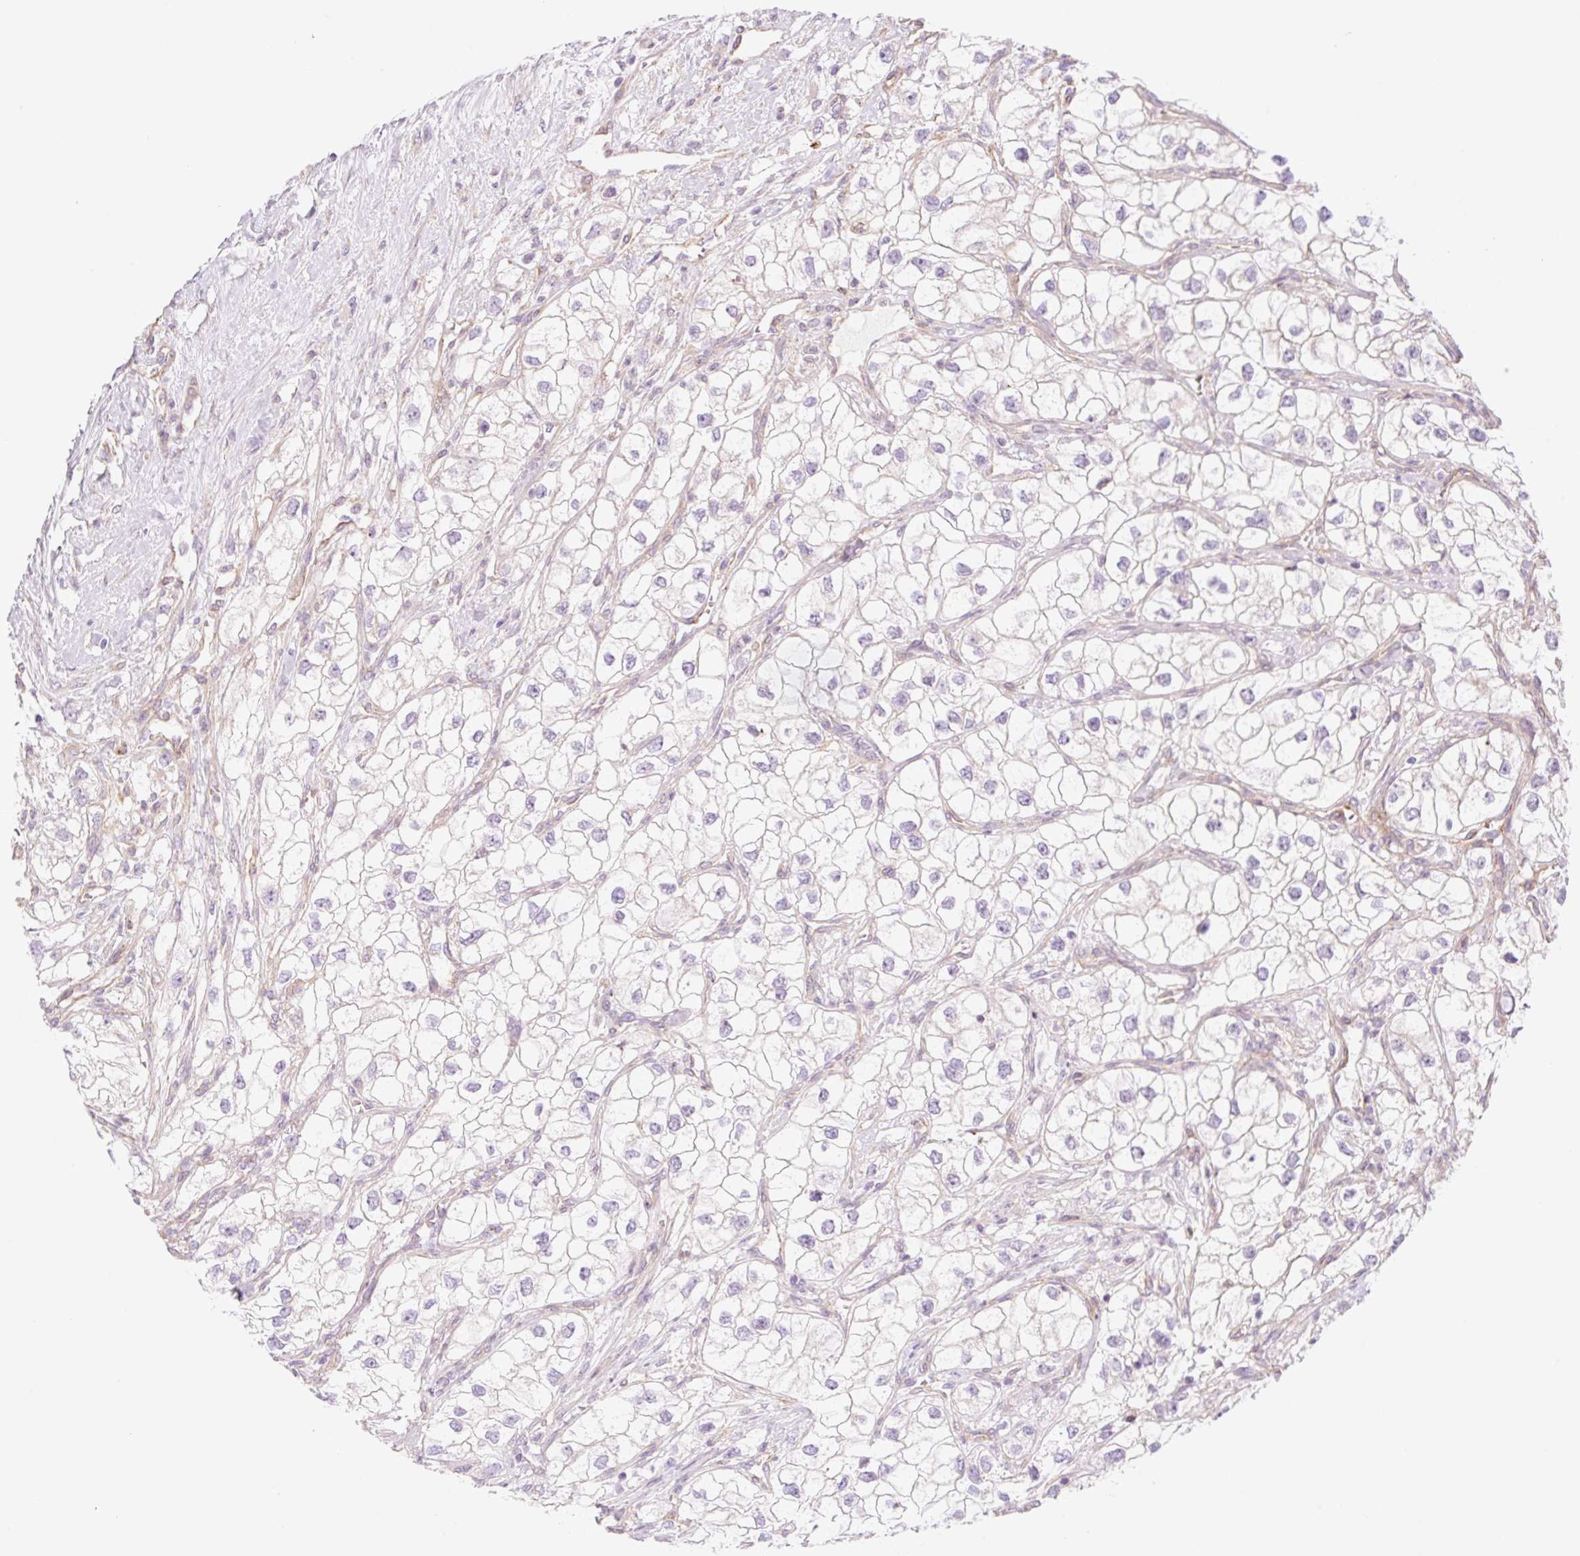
{"staining": {"intensity": "negative", "quantity": "none", "location": "none"}, "tissue": "renal cancer", "cell_type": "Tumor cells", "image_type": "cancer", "snomed": [{"axis": "morphology", "description": "Adenocarcinoma, NOS"}, {"axis": "topography", "description": "Kidney"}], "caption": "Tumor cells show no significant protein positivity in renal cancer.", "gene": "NLRP5", "patient": {"sex": "male", "age": 59}}